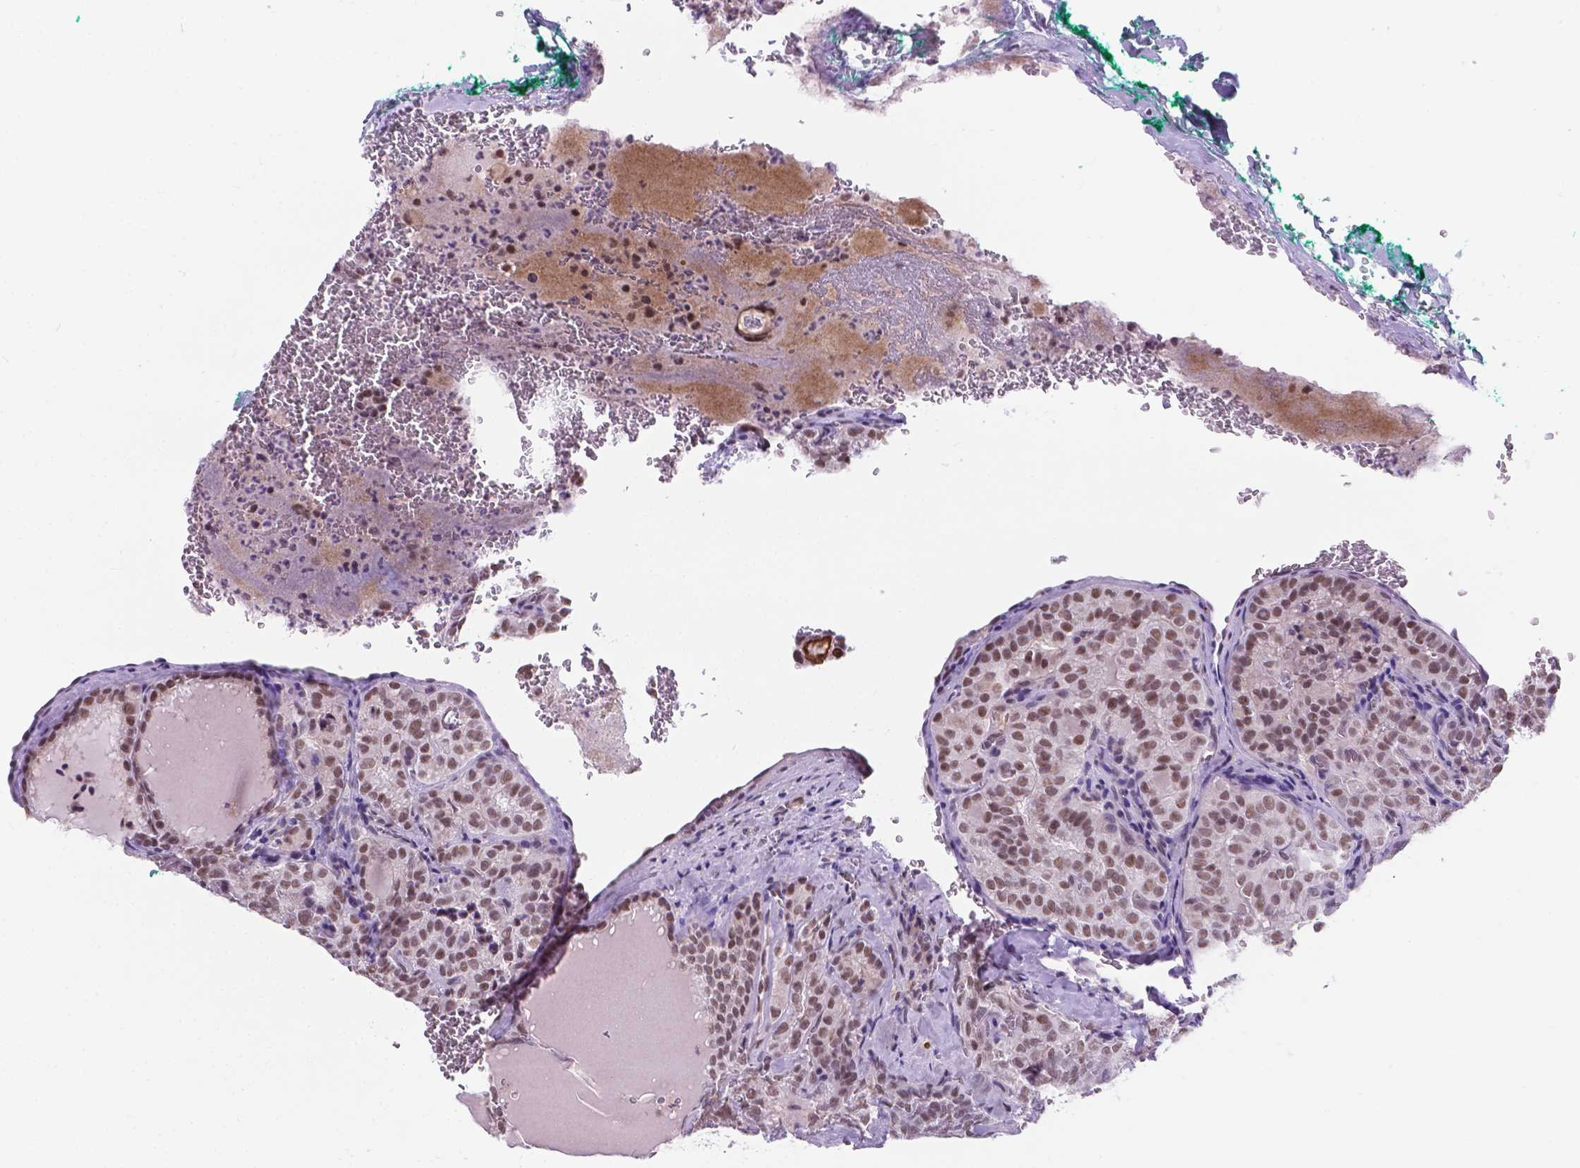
{"staining": {"intensity": "moderate", "quantity": "25%-75%", "location": "nuclear"}, "tissue": "thyroid cancer", "cell_type": "Tumor cells", "image_type": "cancer", "snomed": [{"axis": "morphology", "description": "Papillary adenocarcinoma, NOS"}, {"axis": "topography", "description": "Thyroid gland"}], "caption": "Thyroid papillary adenocarcinoma stained with a brown dye reveals moderate nuclear positive staining in about 25%-75% of tumor cells.", "gene": "BCAS2", "patient": {"sex": "female", "age": 41}}